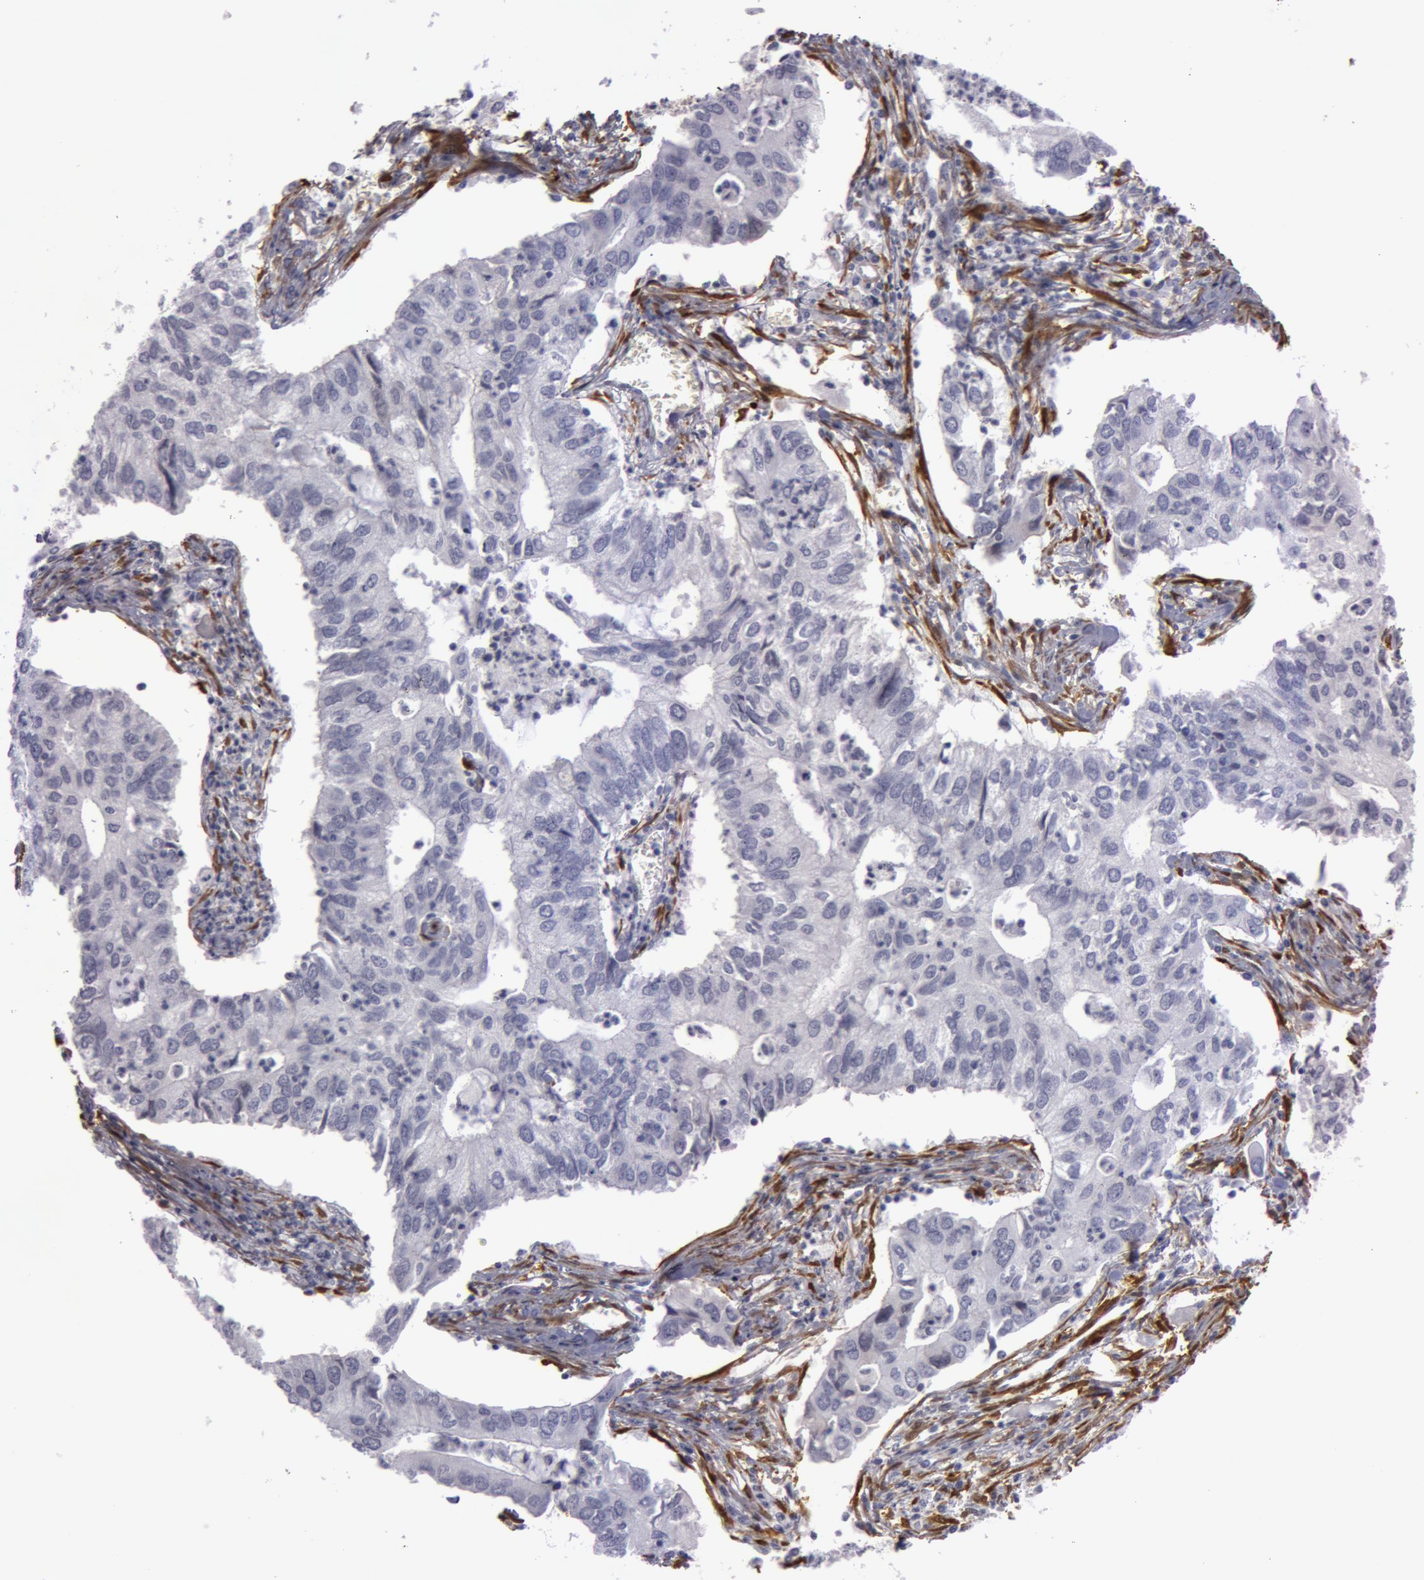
{"staining": {"intensity": "negative", "quantity": "none", "location": "none"}, "tissue": "lung cancer", "cell_type": "Tumor cells", "image_type": "cancer", "snomed": [{"axis": "morphology", "description": "Adenocarcinoma, NOS"}, {"axis": "topography", "description": "Lung"}], "caption": "A high-resolution micrograph shows IHC staining of lung cancer, which reveals no significant positivity in tumor cells.", "gene": "TAGLN", "patient": {"sex": "male", "age": 48}}